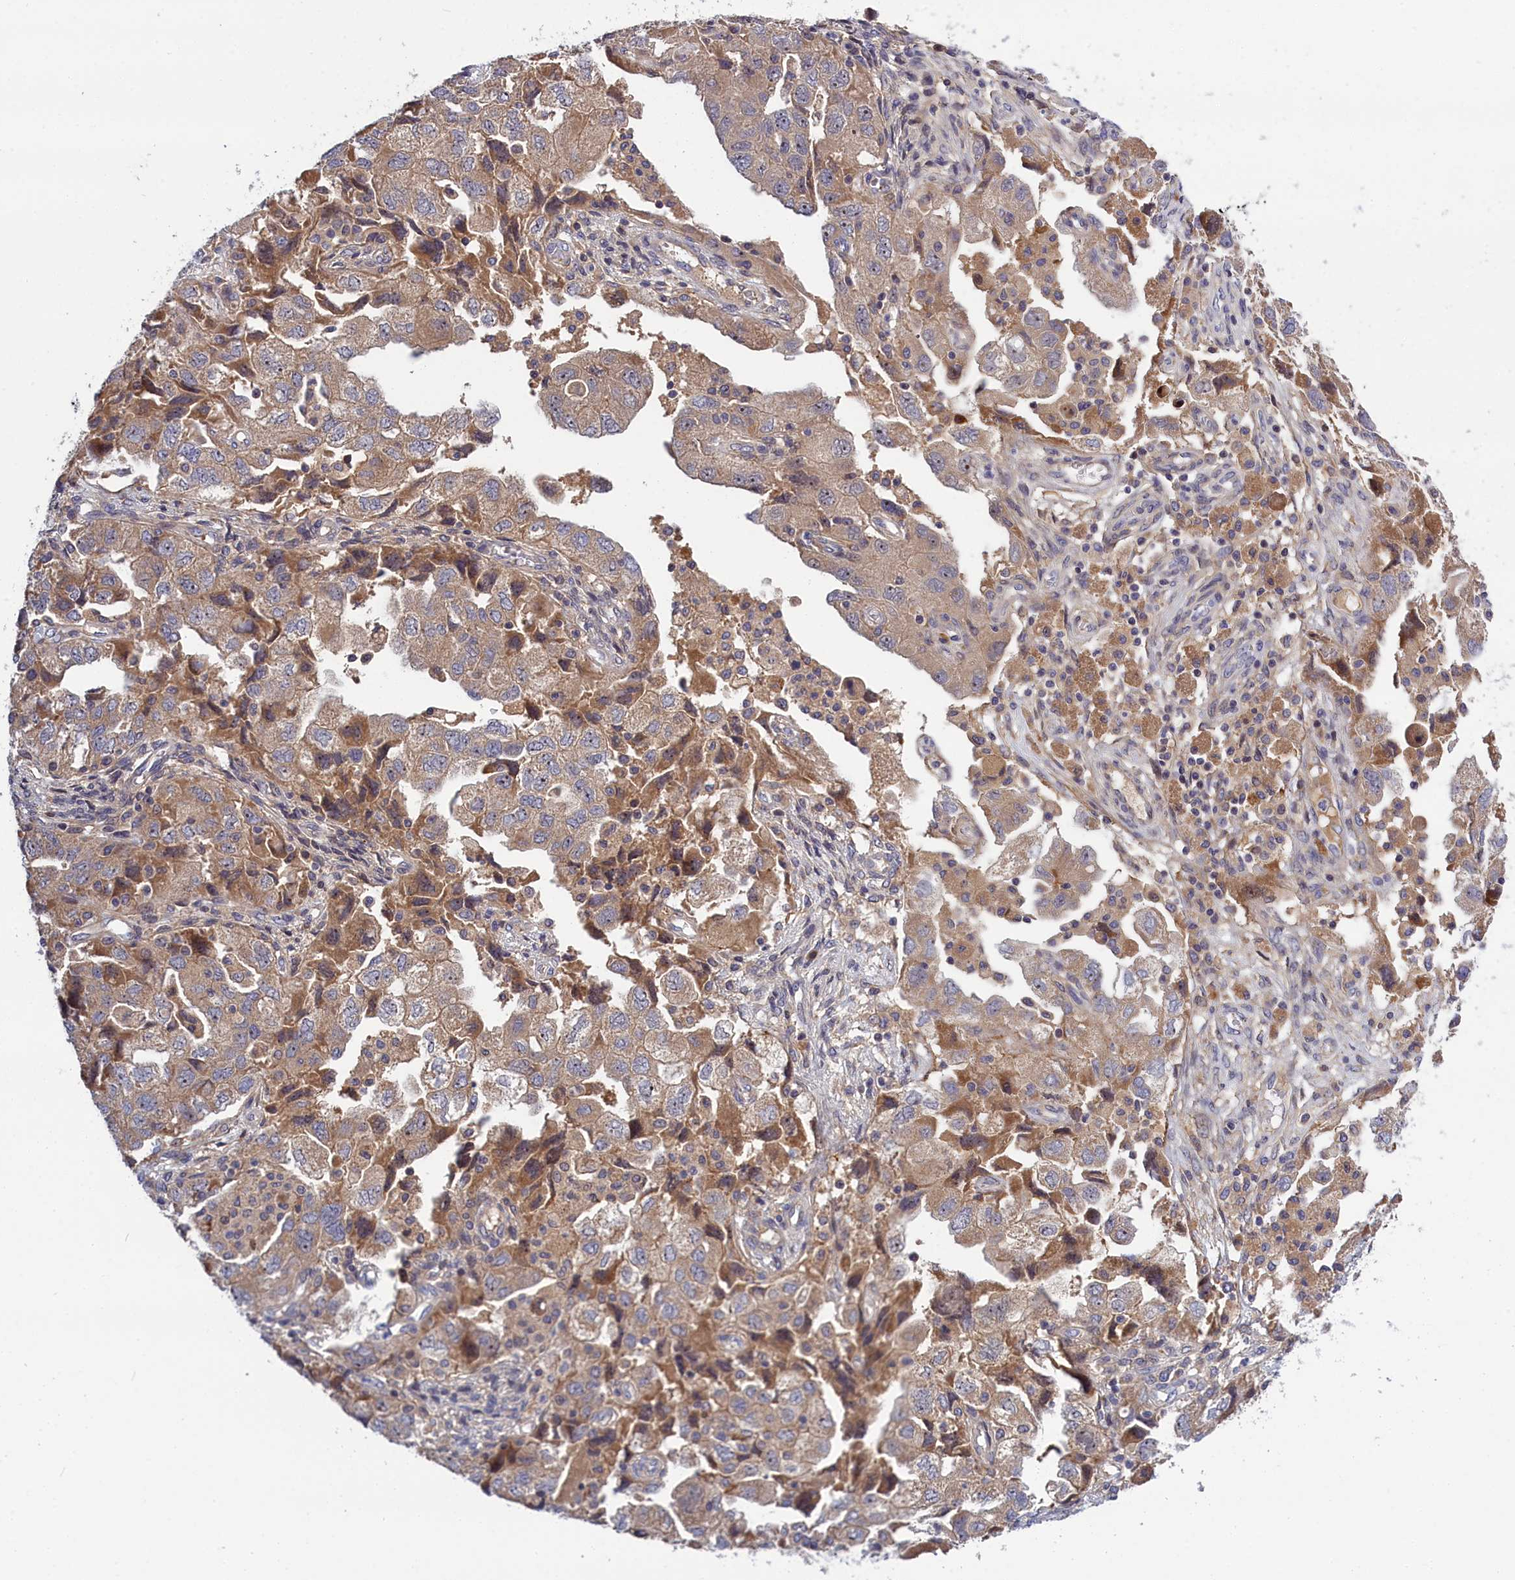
{"staining": {"intensity": "moderate", "quantity": ">75%", "location": "cytoplasmic/membranous"}, "tissue": "ovarian cancer", "cell_type": "Tumor cells", "image_type": "cancer", "snomed": [{"axis": "morphology", "description": "Carcinoma, NOS"}, {"axis": "morphology", "description": "Cystadenocarcinoma, serous, NOS"}, {"axis": "topography", "description": "Ovary"}], "caption": "High-power microscopy captured an immunohistochemistry (IHC) histopathology image of ovarian carcinoma, revealing moderate cytoplasmic/membranous positivity in about >75% of tumor cells. (DAB (3,3'-diaminobenzidine) IHC with brightfield microscopy, high magnification).", "gene": "CRACD", "patient": {"sex": "female", "age": 69}}